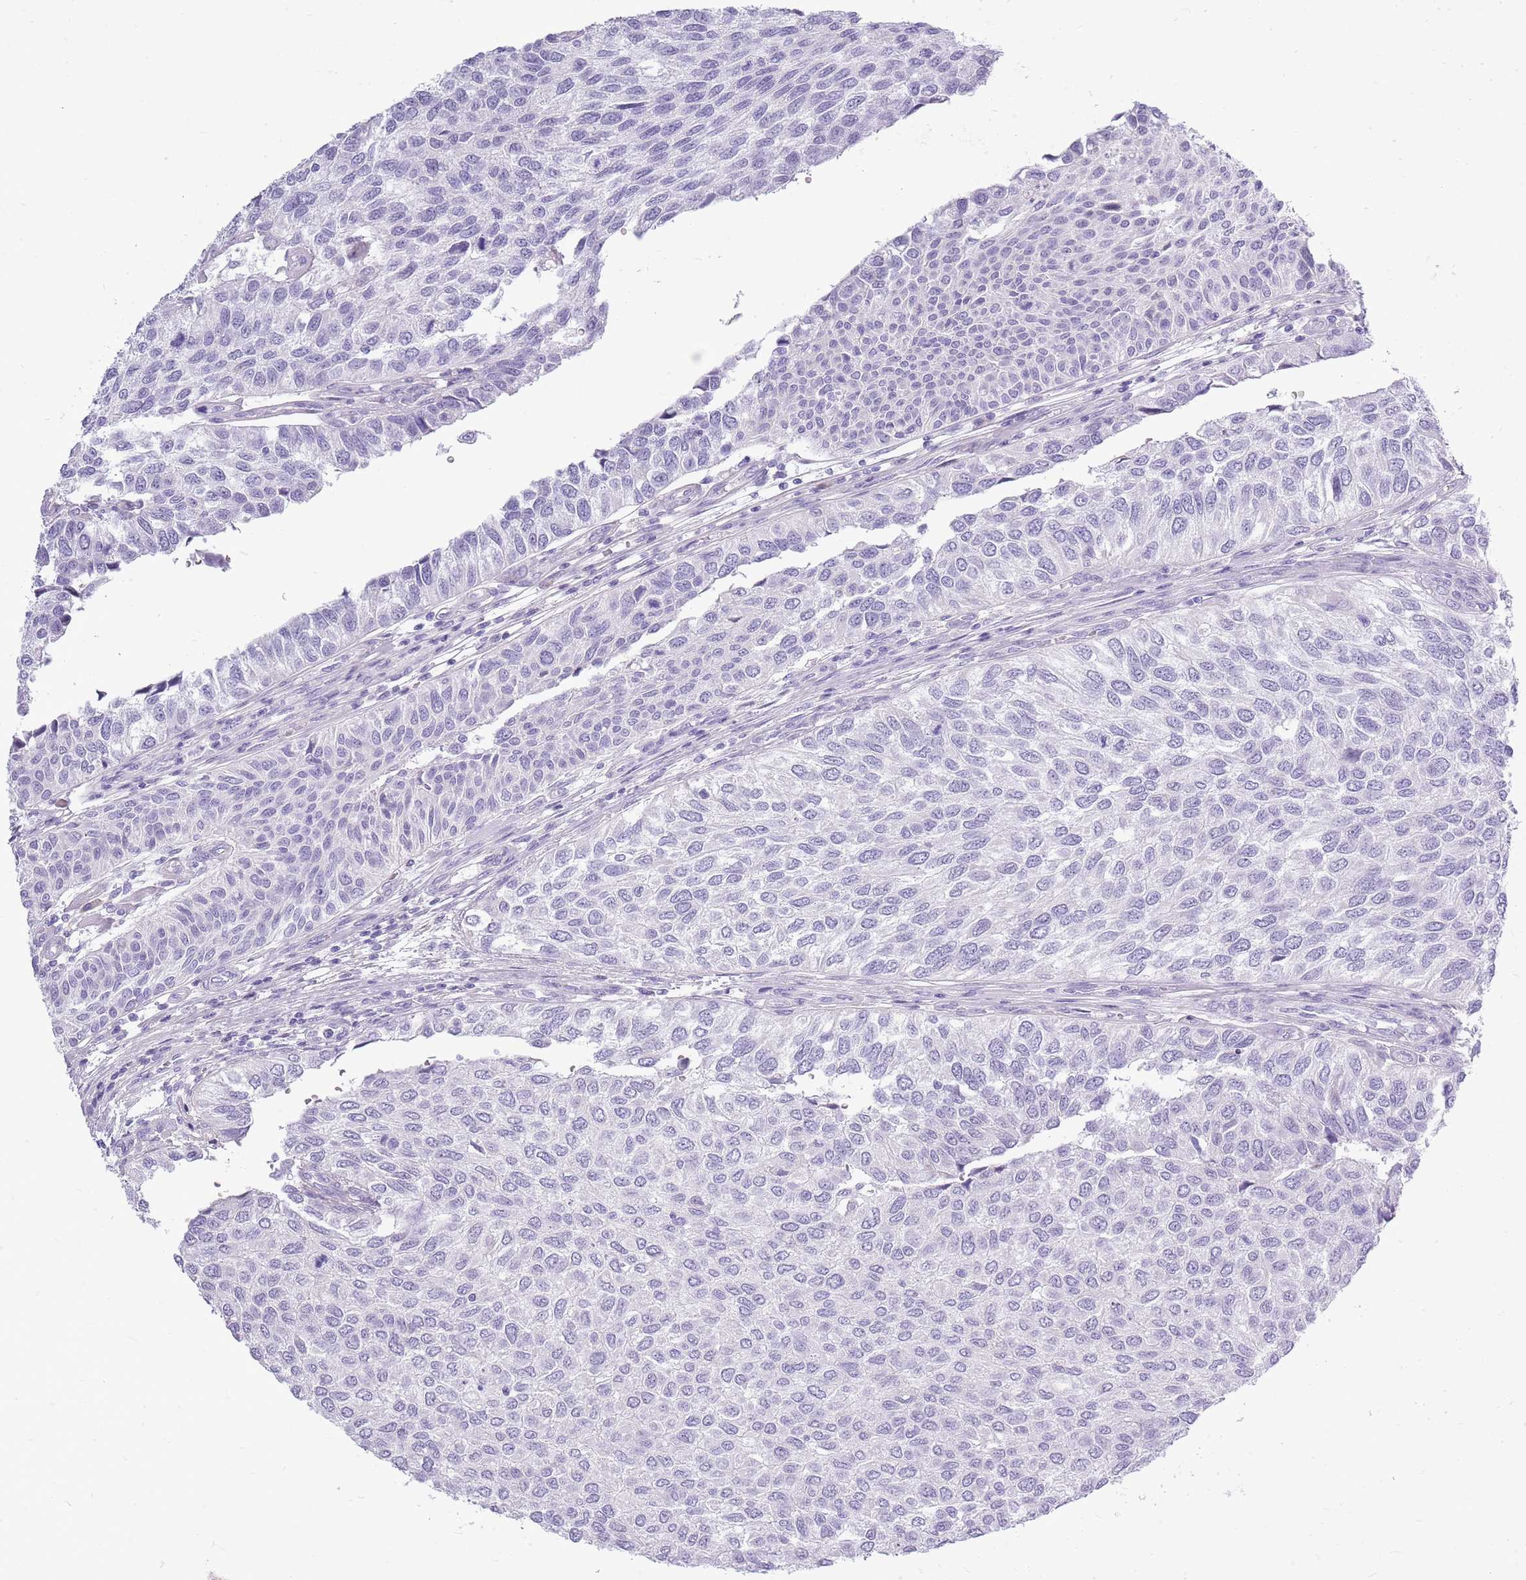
{"staining": {"intensity": "negative", "quantity": "none", "location": "none"}, "tissue": "urothelial cancer", "cell_type": "Tumor cells", "image_type": "cancer", "snomed": [{"axis": "morphology", "description": "Urothelial carcinoma, NOS"}, {"axis": "topography", "description": "Urinary bladder"}], "caption": "Tumor cells show no significant positivity in urothelial cancer.", "gene": "ZNF425", "patient": {"sex": "male", "age": 55}}